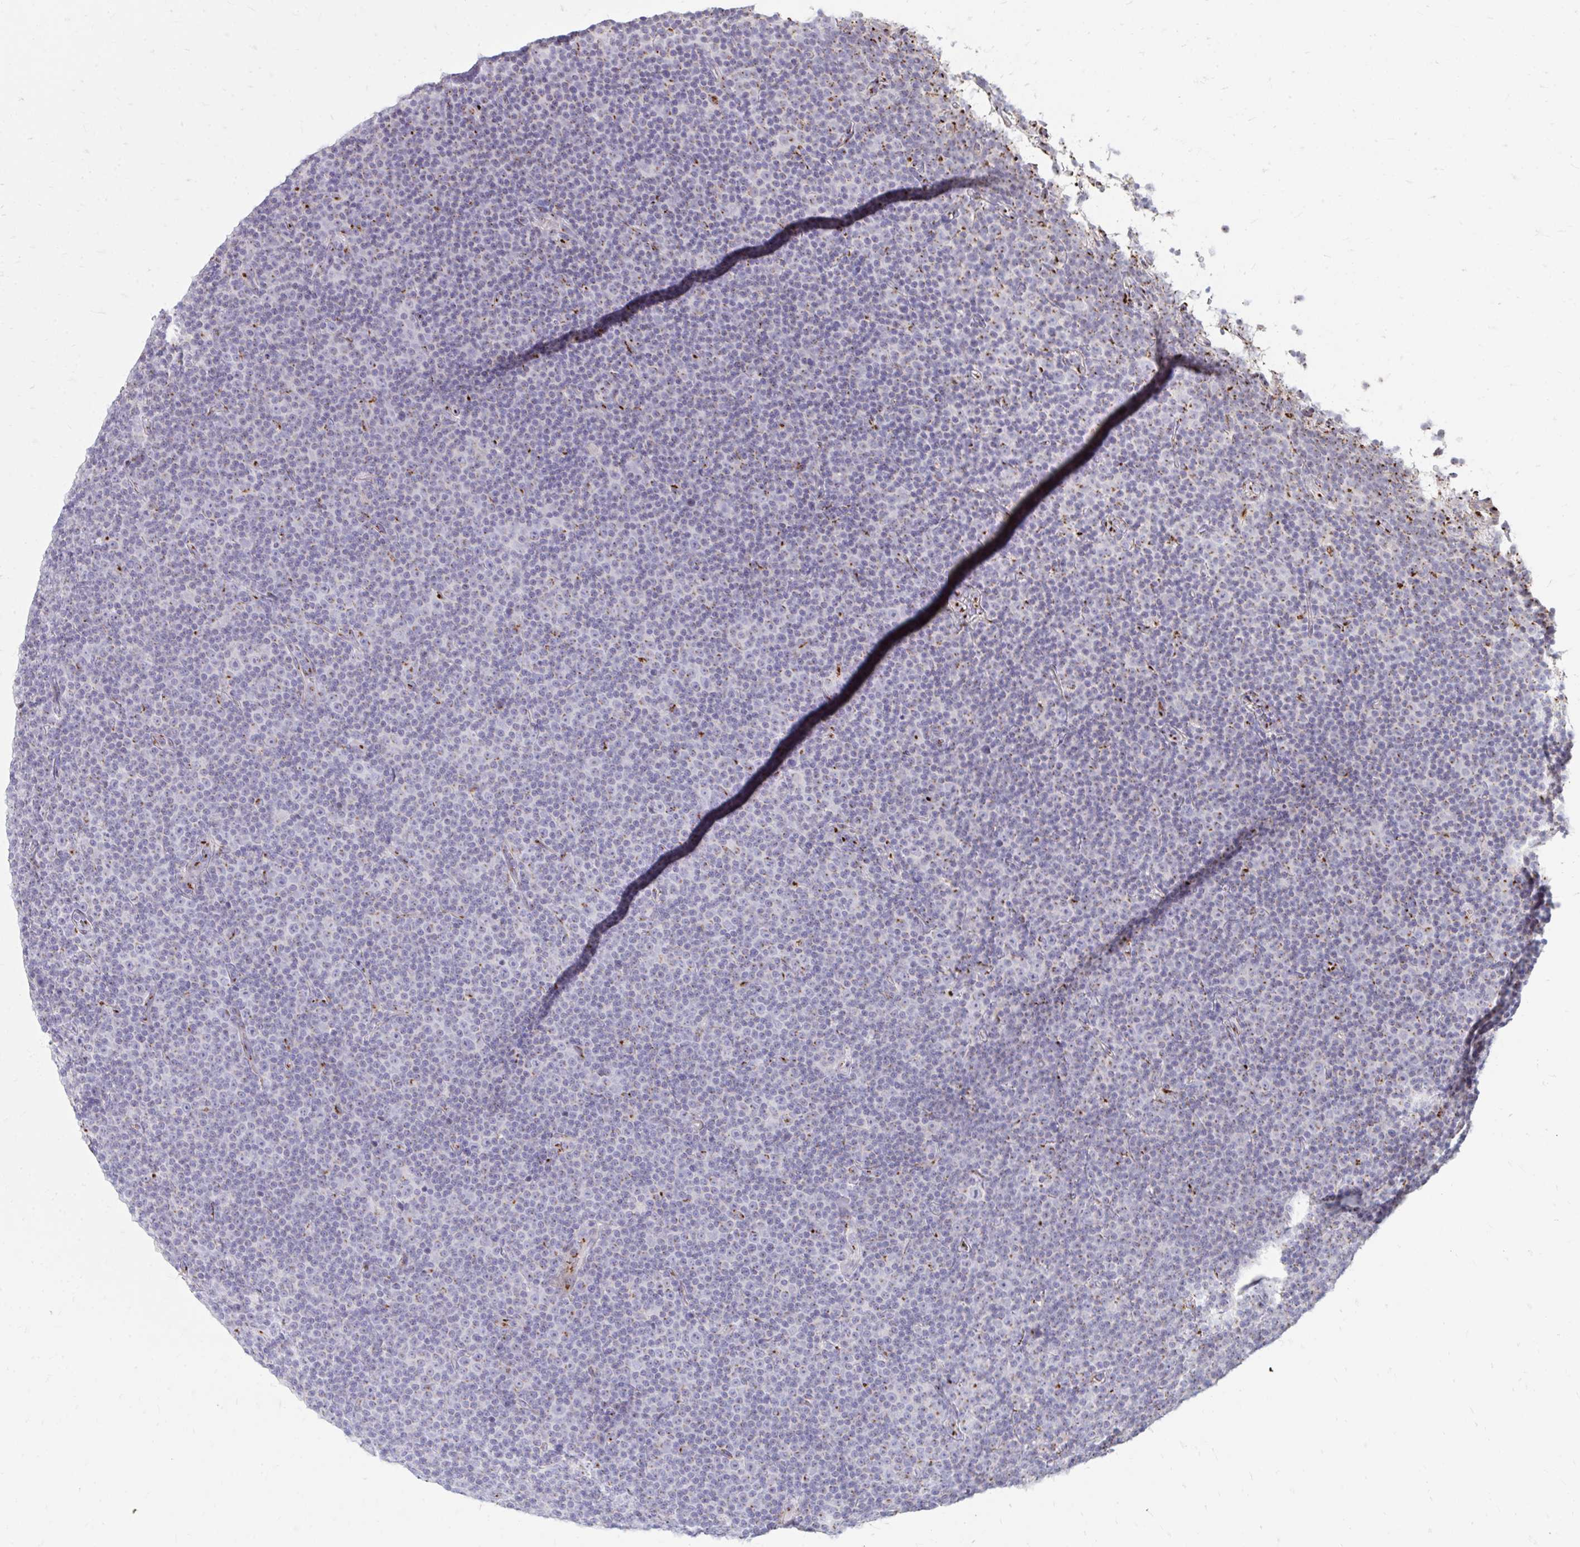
{"staining": {"intensity": "negative", "quantity": "none", "location": "none"}, "tissue": "lymphoma", "cell_type": "Tumor cells", "image_type": "cancer", "snomed": [{"axis": "morphology", "description": "Malignant lymphoma, non-Hodgkin's type, Low grade"}, {"axis": "topography", "description": "Lymph node"}], "caption": "This image is of malignant lymphoma, non-Hodgkin's type (low-grade) stained with immunohistochemistry to label a protein in brown with the nuclei are counter-stained blue. There is no staining in tumor cells. (DAB immunohistochemistry, high magnification).", "gene": "RAB6B", "patient": {"sex": "female", "age": 67}}